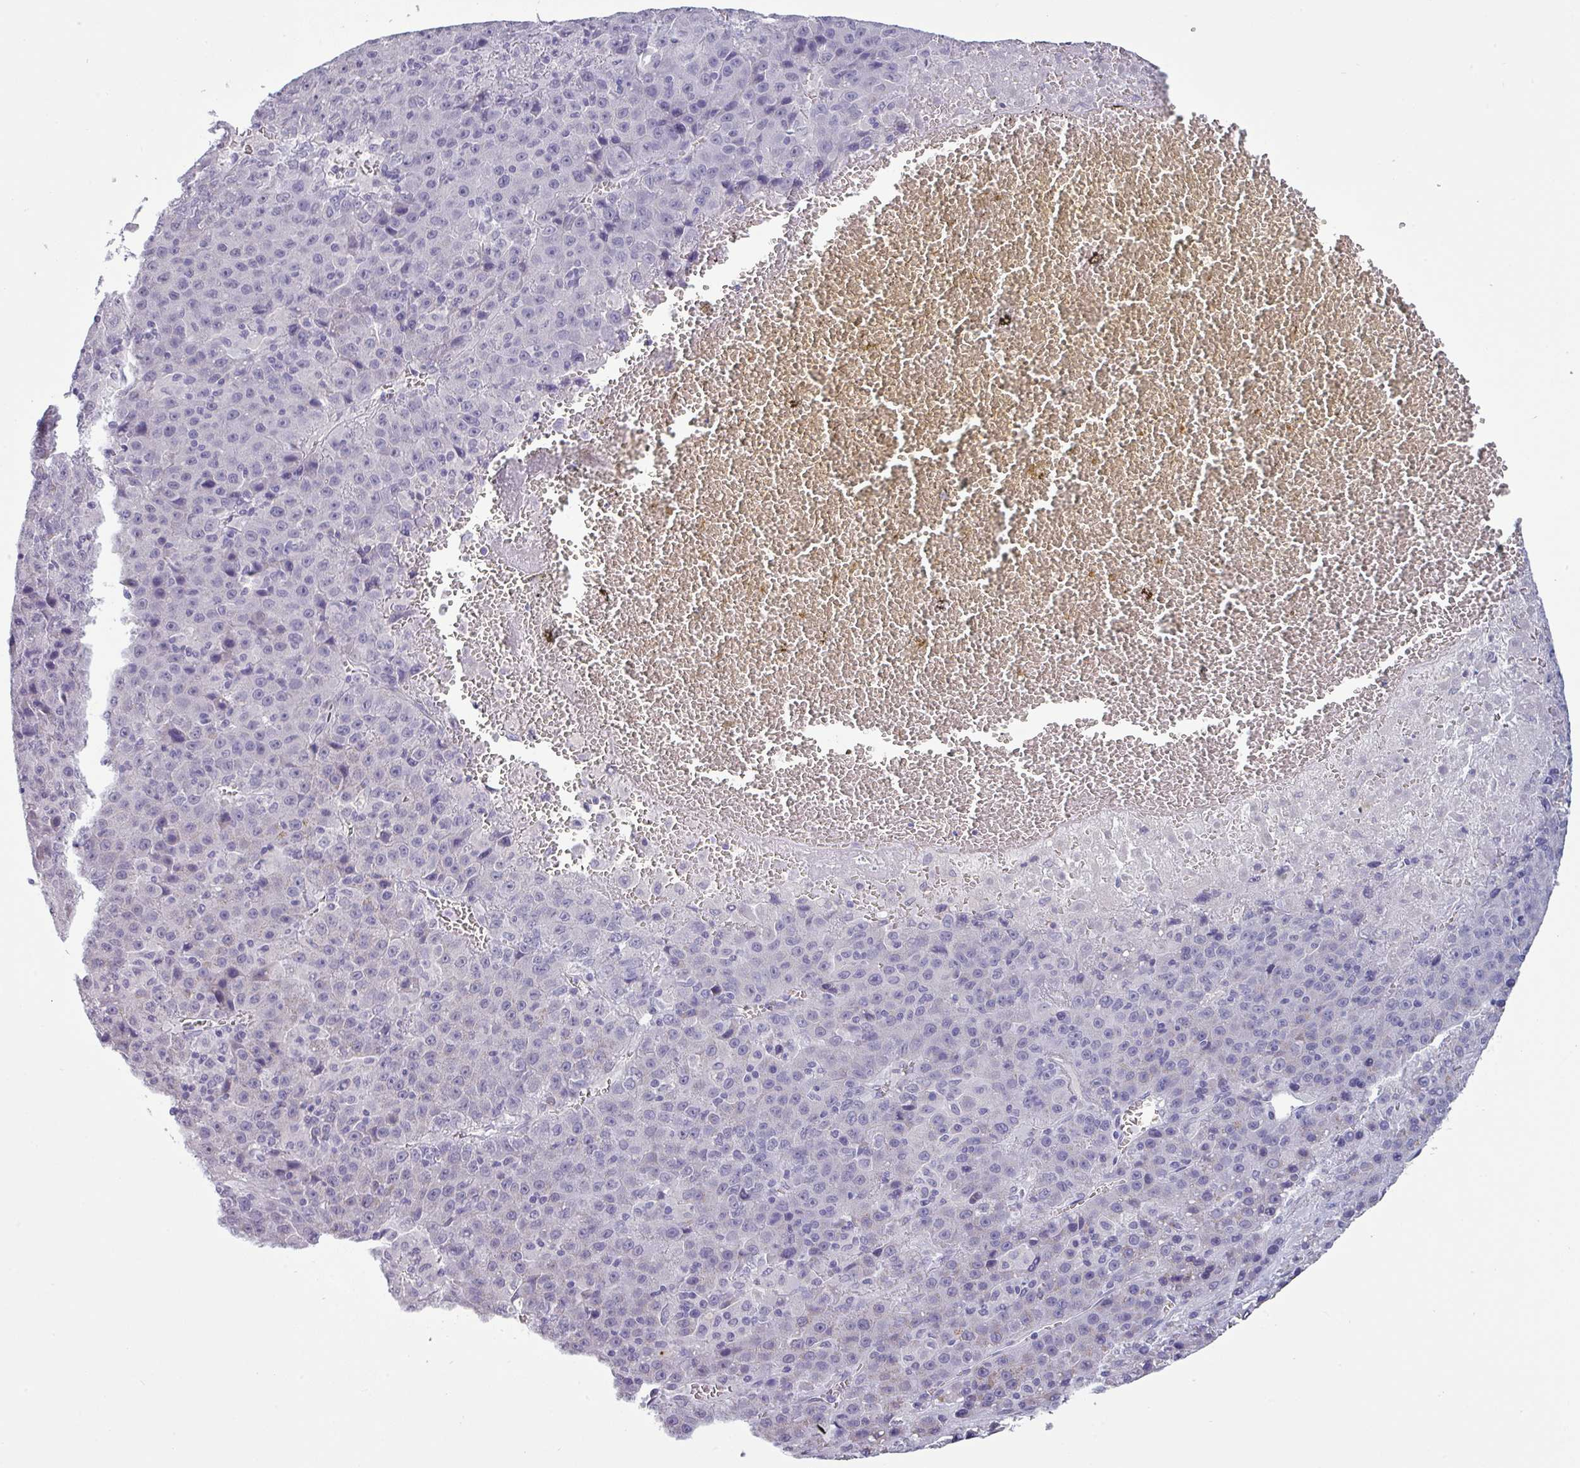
{"staining": {"intensity": "negative", "quantity": "none", "location": "none"}, "tissue": "liver cancer", "cell_type": "Tumor cells", "image_type": "cancer", "snomed": [{"axis": "morphology", "description": "Carcinoma, Hepatocellular, NOS"}, {"axis": "topography", "description": "Liver"}], "caption": "DAB (3,3'-diaminobenzidine) immunohistochemical staining of liver cancer displays no significant expression in tumor cells.", "gene": "SLC26A9", "patient": {"sex": "female", "age": 53}}